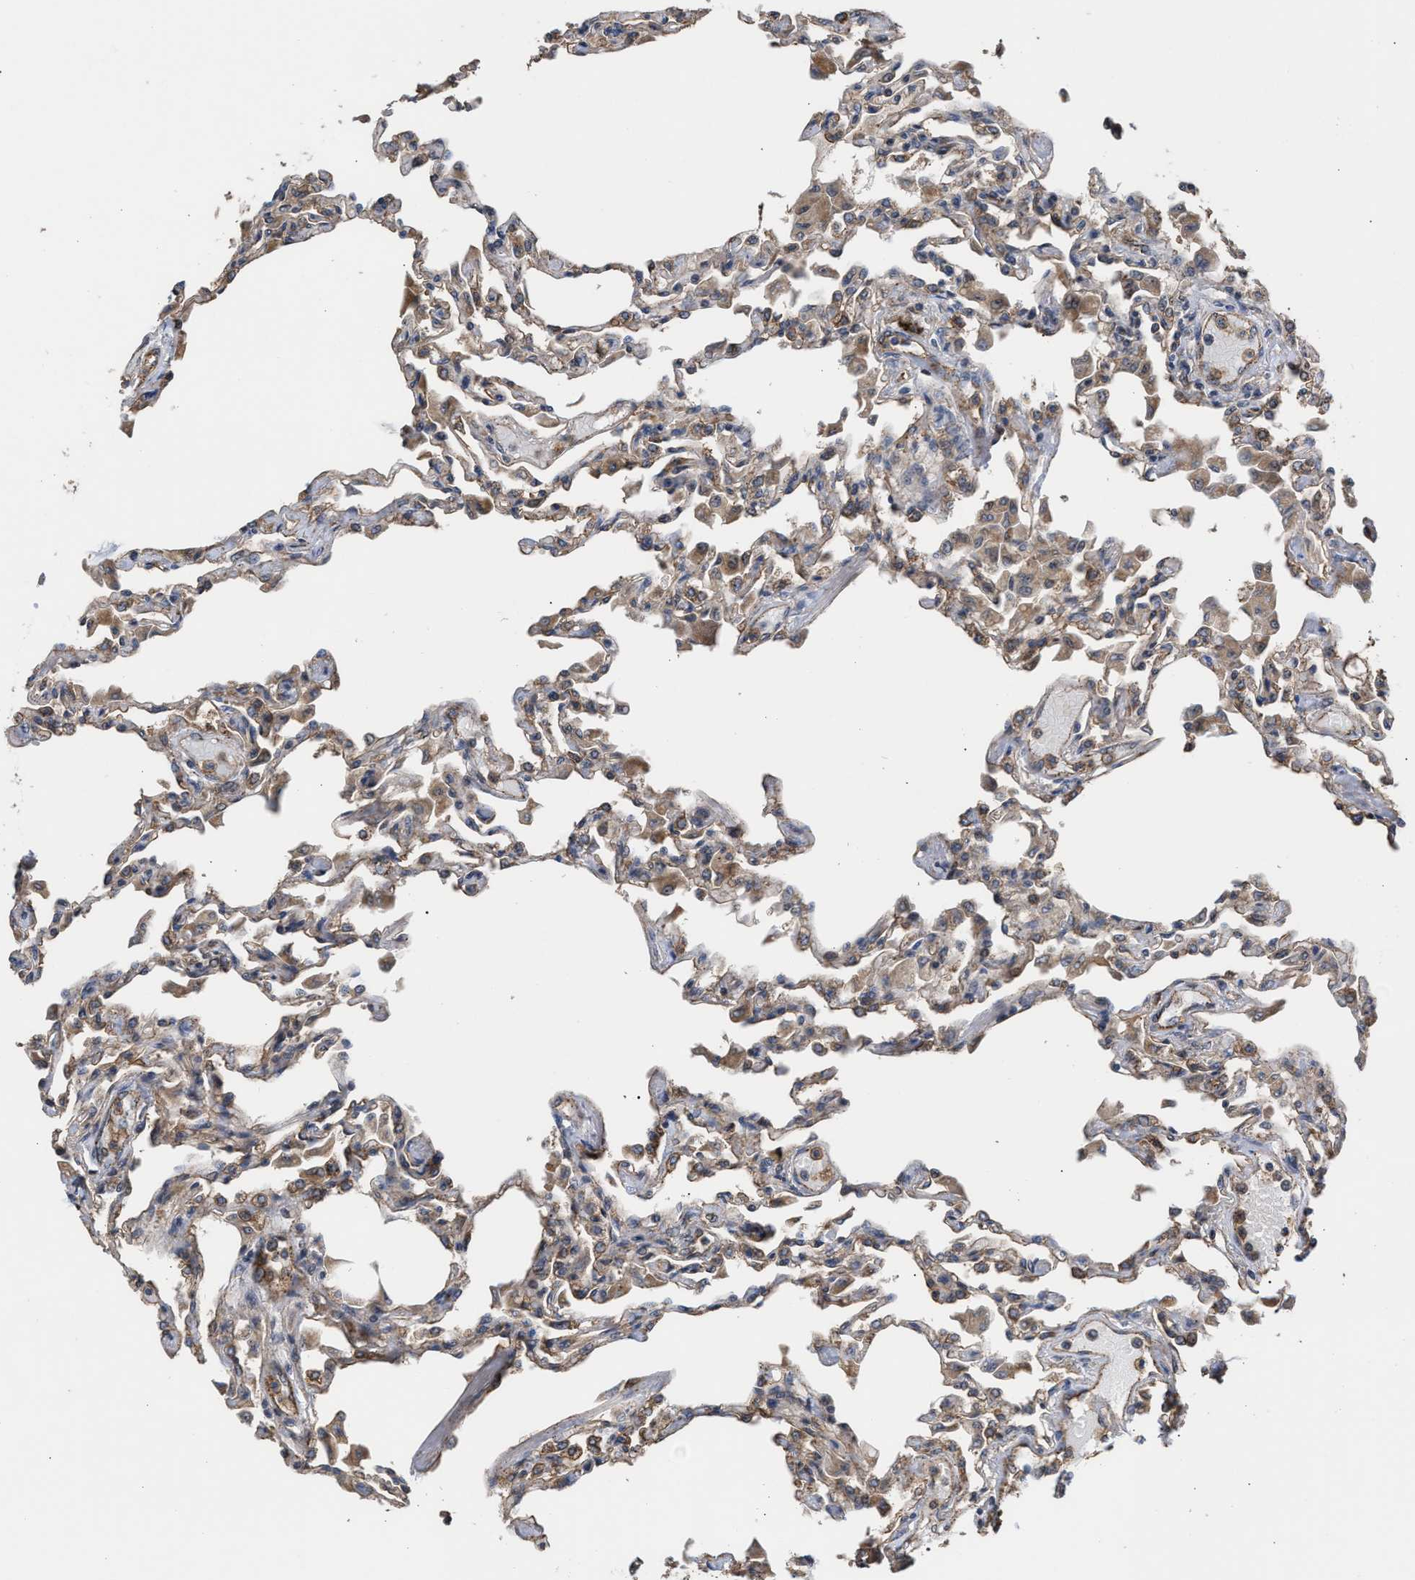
{"staining": {"intensity": "negative", "quantity": "none", "location": "none"}, "tissue": "lung", "cell_type": "Alveolar cells", "image_type": "normal", "snomed": [{"axis": "morphology", "description": "Normal tissue, NOS"}, {"axis": "topography", "description": "Bronchus"}, {"axis": "topography", "description": "Lung"}], "caption": "Immunohistochemistry photomicrograph of benign lung stained for a protein (brown), which exhibits no staining in alveolar cells. Brightfield microscopy of IHC stained with DAB (brown) and hematoxylin (blue), captured at high magnification.", "gene": "EXOSC2", "patient": {"sex": "female", "age": 49}}